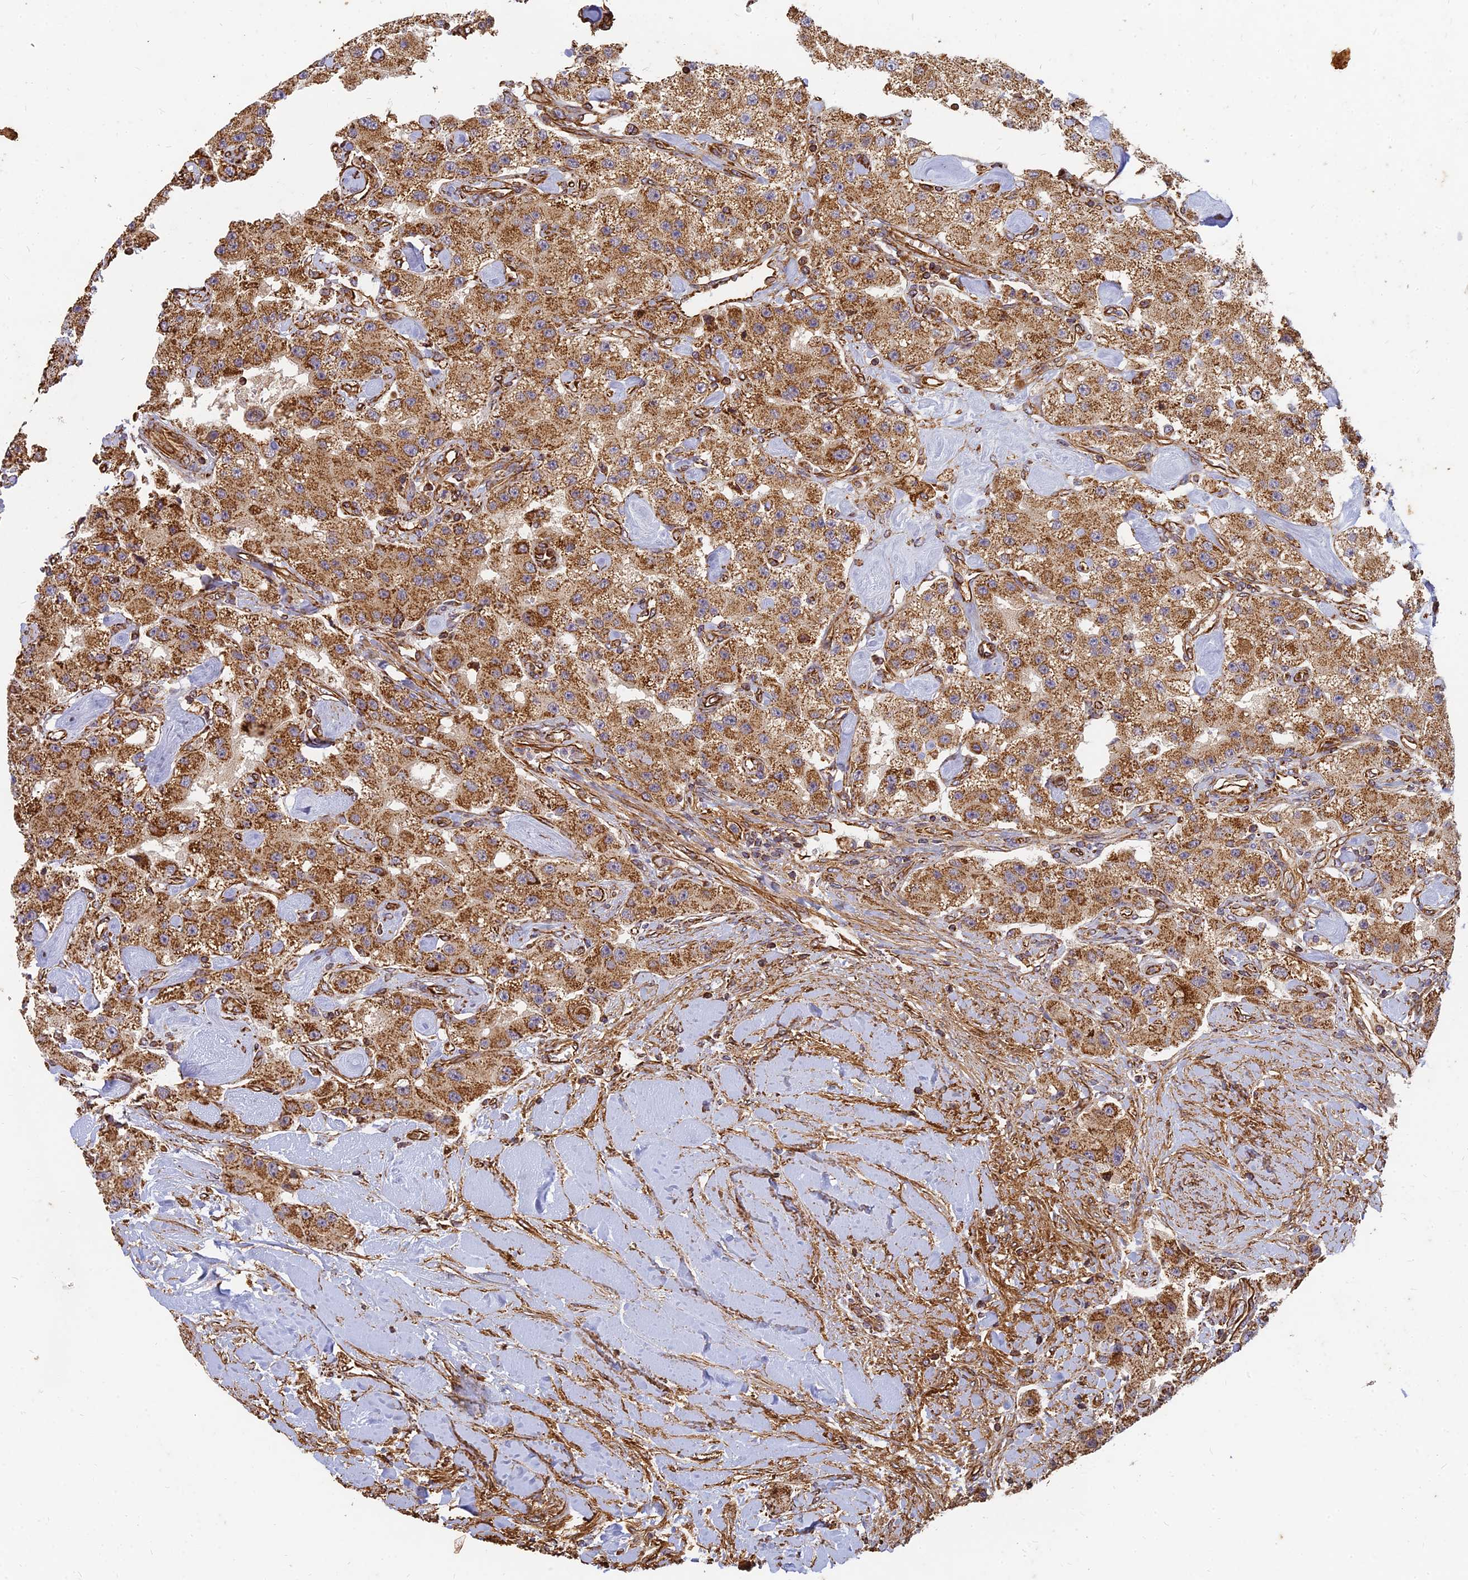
{"staining": {"intensity": "moderate", "quantity": ">75%", "location": "cytoplasmic/membranous"}, "tissue": "carcinoid", "cell_type": "Tumor cells", "image_type": "cancer", "snomed": [{"axis": "morphology", "description": "Carcinoid, malignant, NOS"}, {"axis": "topography", "description": "Pancreas"}], "caption": "Malignant carcinoid stained for a protein (brown) reveals moderate cytoplasmic/membranous positive staining in approximately >75% of tumor cells.", "gene": "DSTYK", "patient": {"sex": "male", "age": 41}}